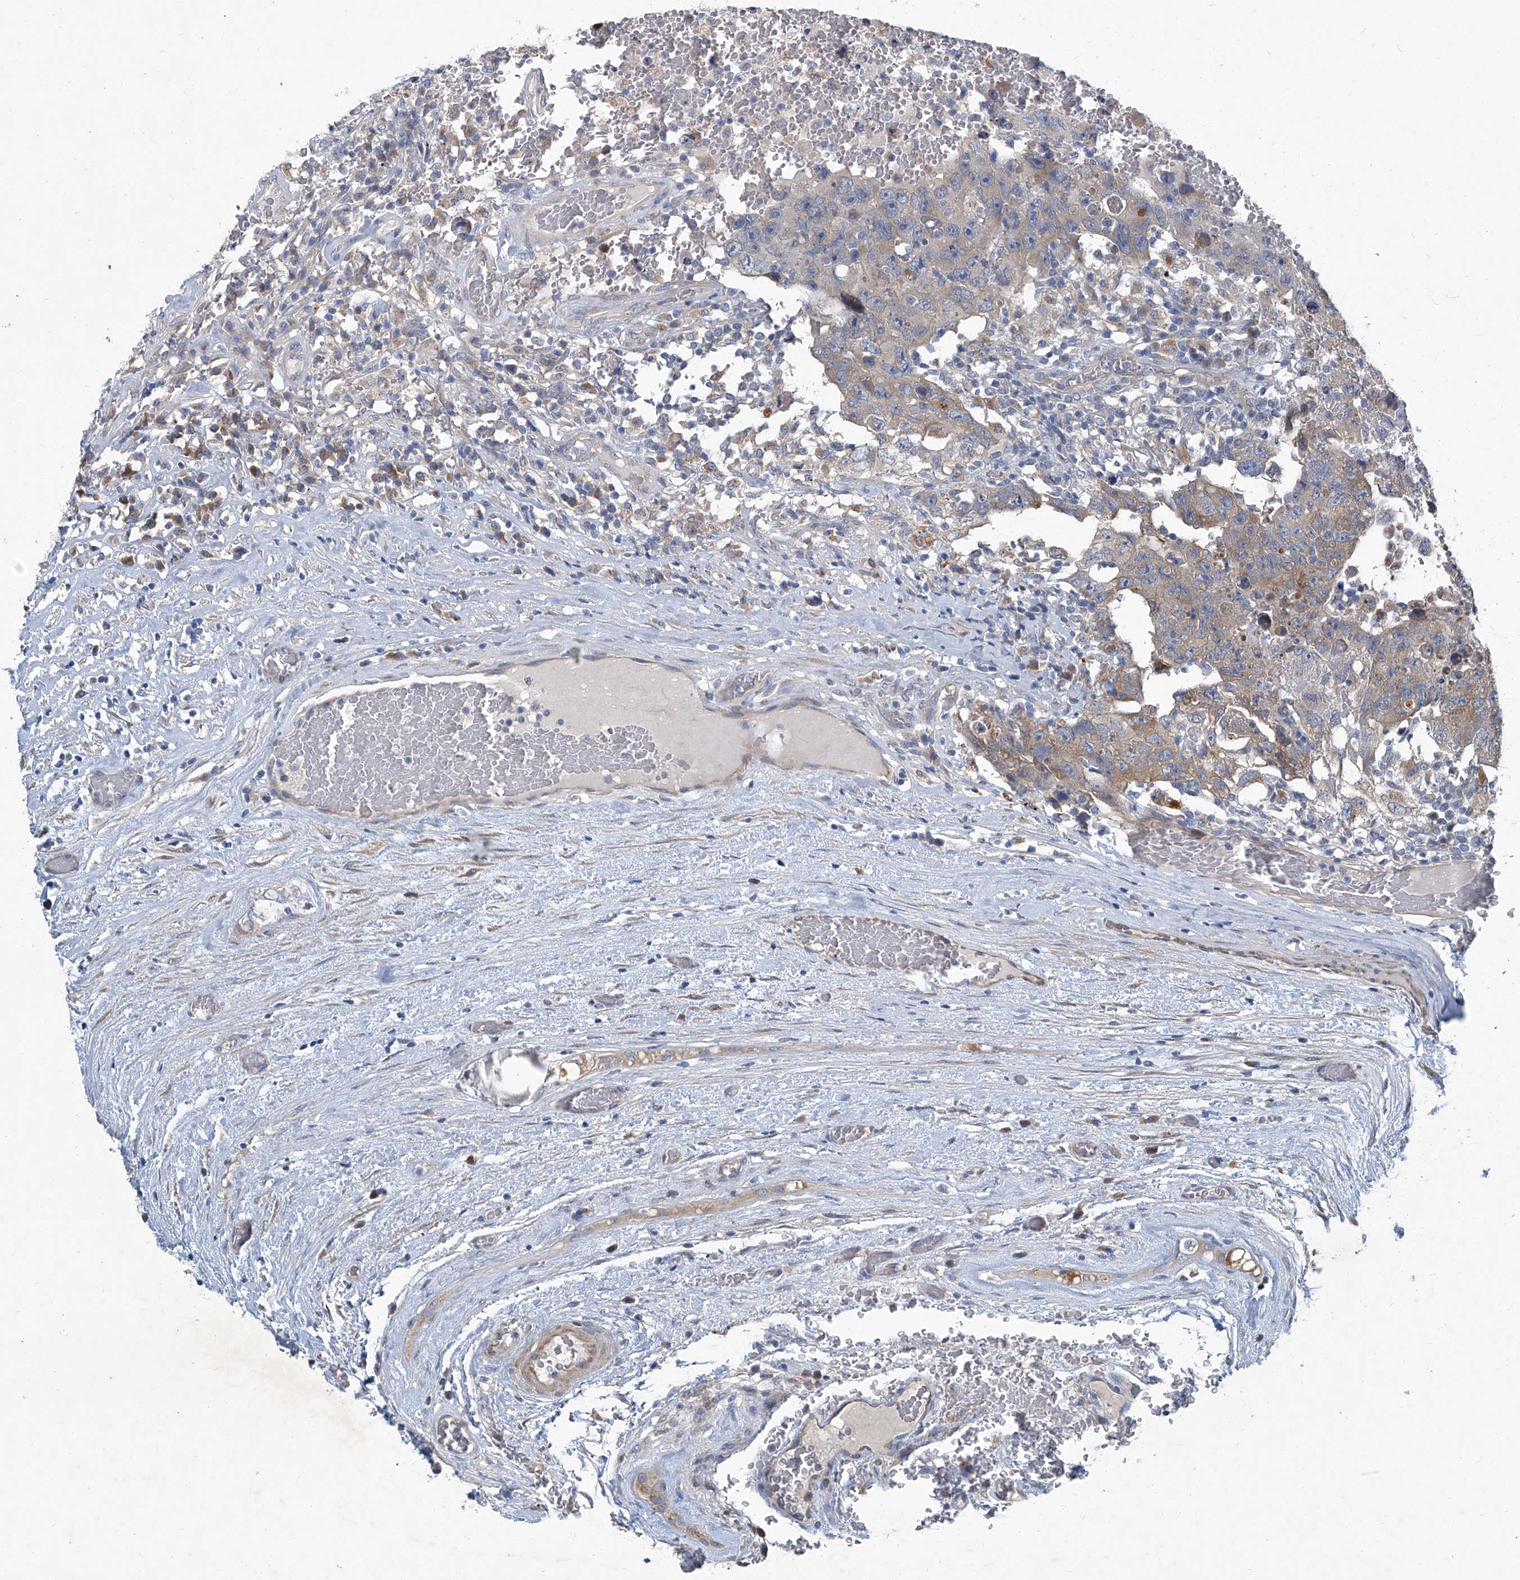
{"staining": {"intensity": "weak", "quantity": "25%-75%", "location": "cytoplasmic/membranous"}, "tissue": "testis cancer", "cell_type": "Tumor cells", "image_type": "cancer", "snomed": [{"axis": "morphology", "description": "Carcinoma, Embryonal, NOS"}, {"axis": "topography", "description": "Testis"}], "caption": "Immunohistochemistry staining of embryonal carcinoma (testis), which exhibits low levels of weak cytoplasmic/membranous staining in approximately 25%-75% of tumor cells indicating weak cytoplasmic/membranous protein positivity. The staining was performed using DAB (brown) for protein detection and nuclei were counterstained in hematoxylin (blue).", "gene": "SLC26A11", "patient": {"sex": "male", "age": 26}}